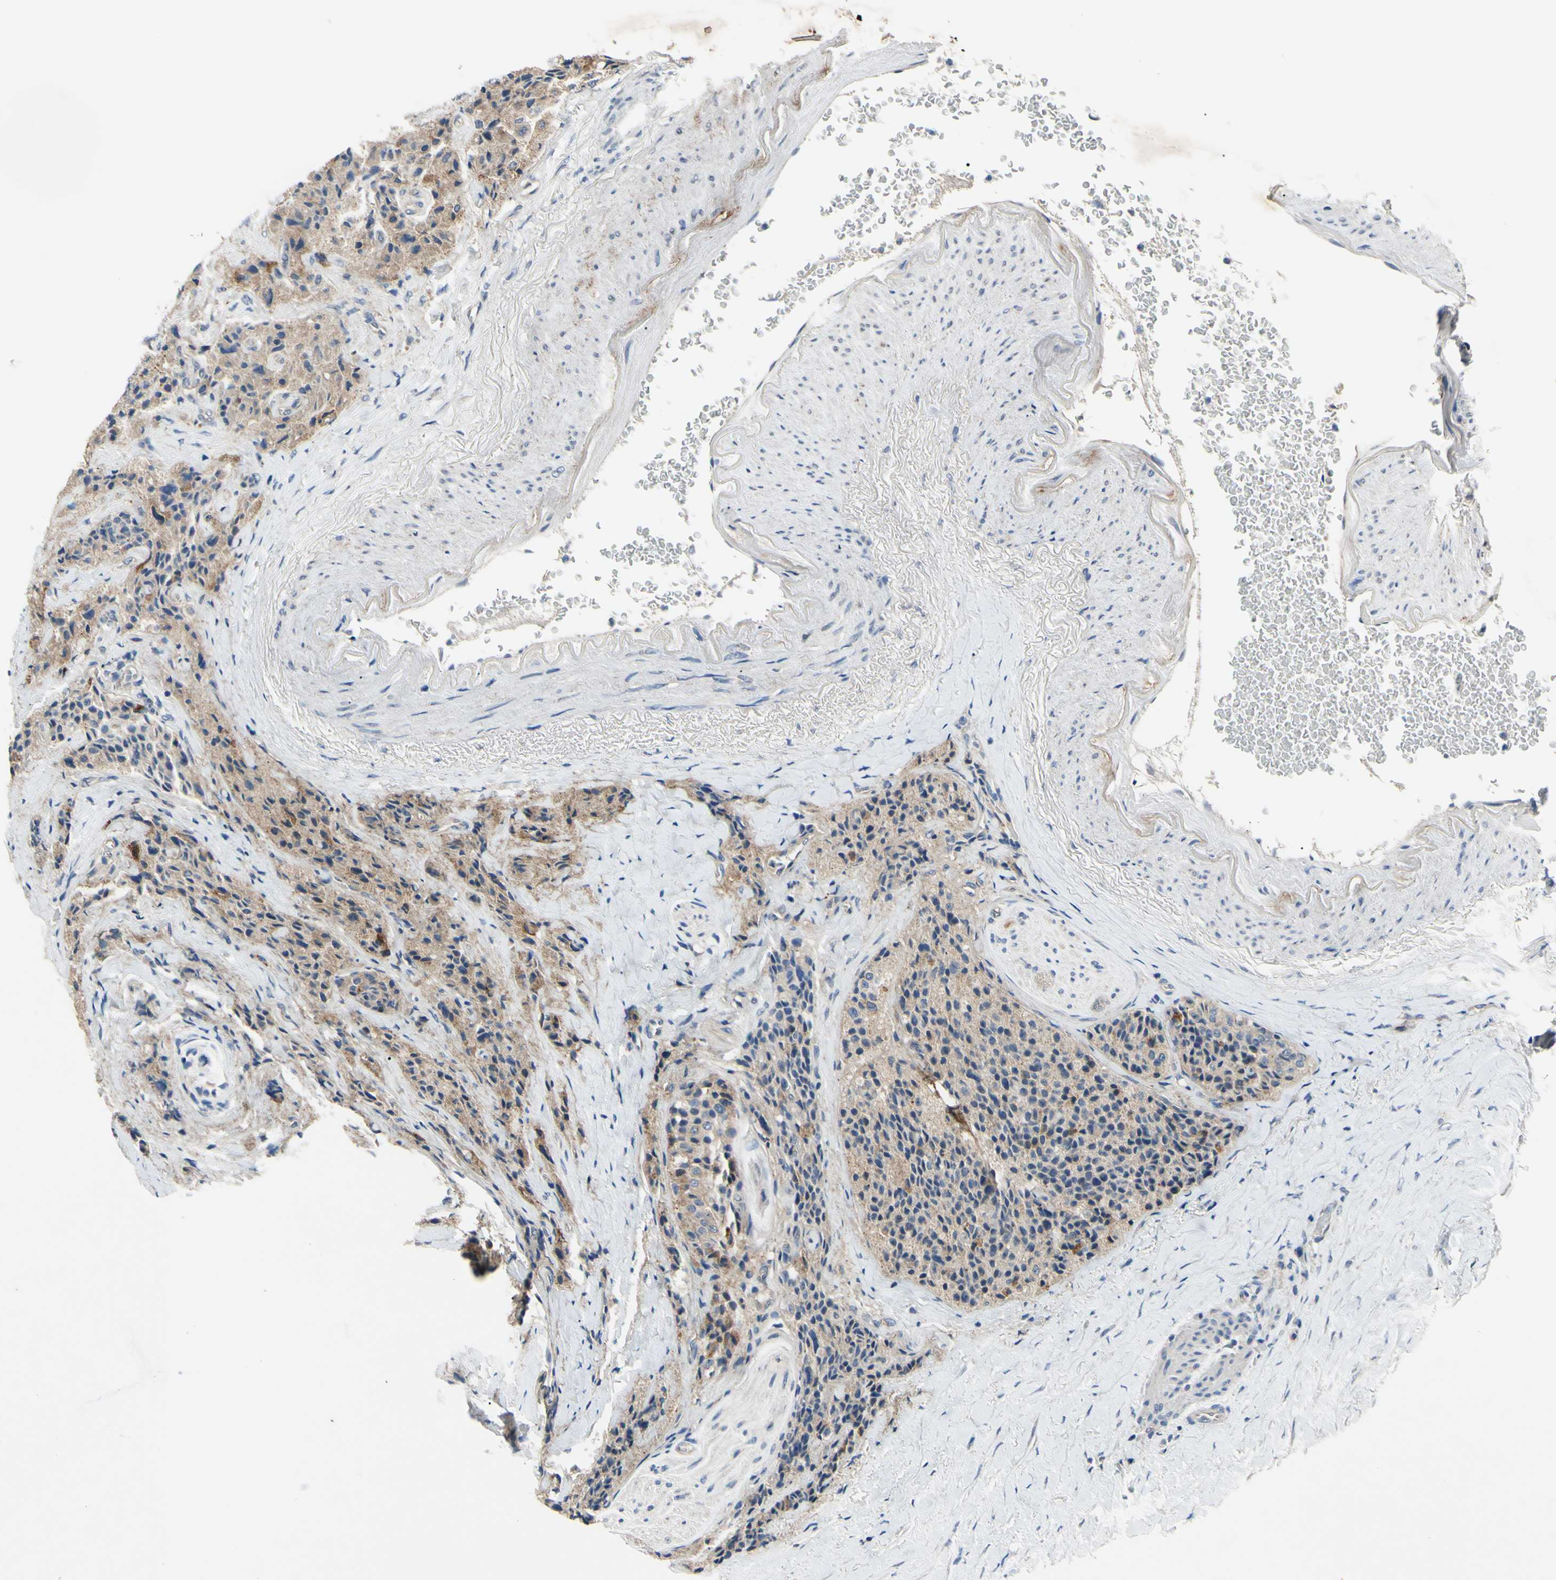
{"staining": {"intensity": "moderate", "quantity": "25%-75%", "location": "cytoplasmic/membranous"}, "tissue": "carcinoid", "cell_type": "Tumor cells", "image_type": "cancer", "snomed": [{"axis": "morphology", "description": "Carcinoid, malignant, NOS"}, {"axis": "topography", "description": "Colon"}], "caption": "Carcinoid (malignant) stained for a protein (brown) exhibits moderate cytoplasmic/membranous positive expression in about 25%-75% of tumor cells.", "gene": "HILPDA", "patient": {"sex": "female", "age": 61}}